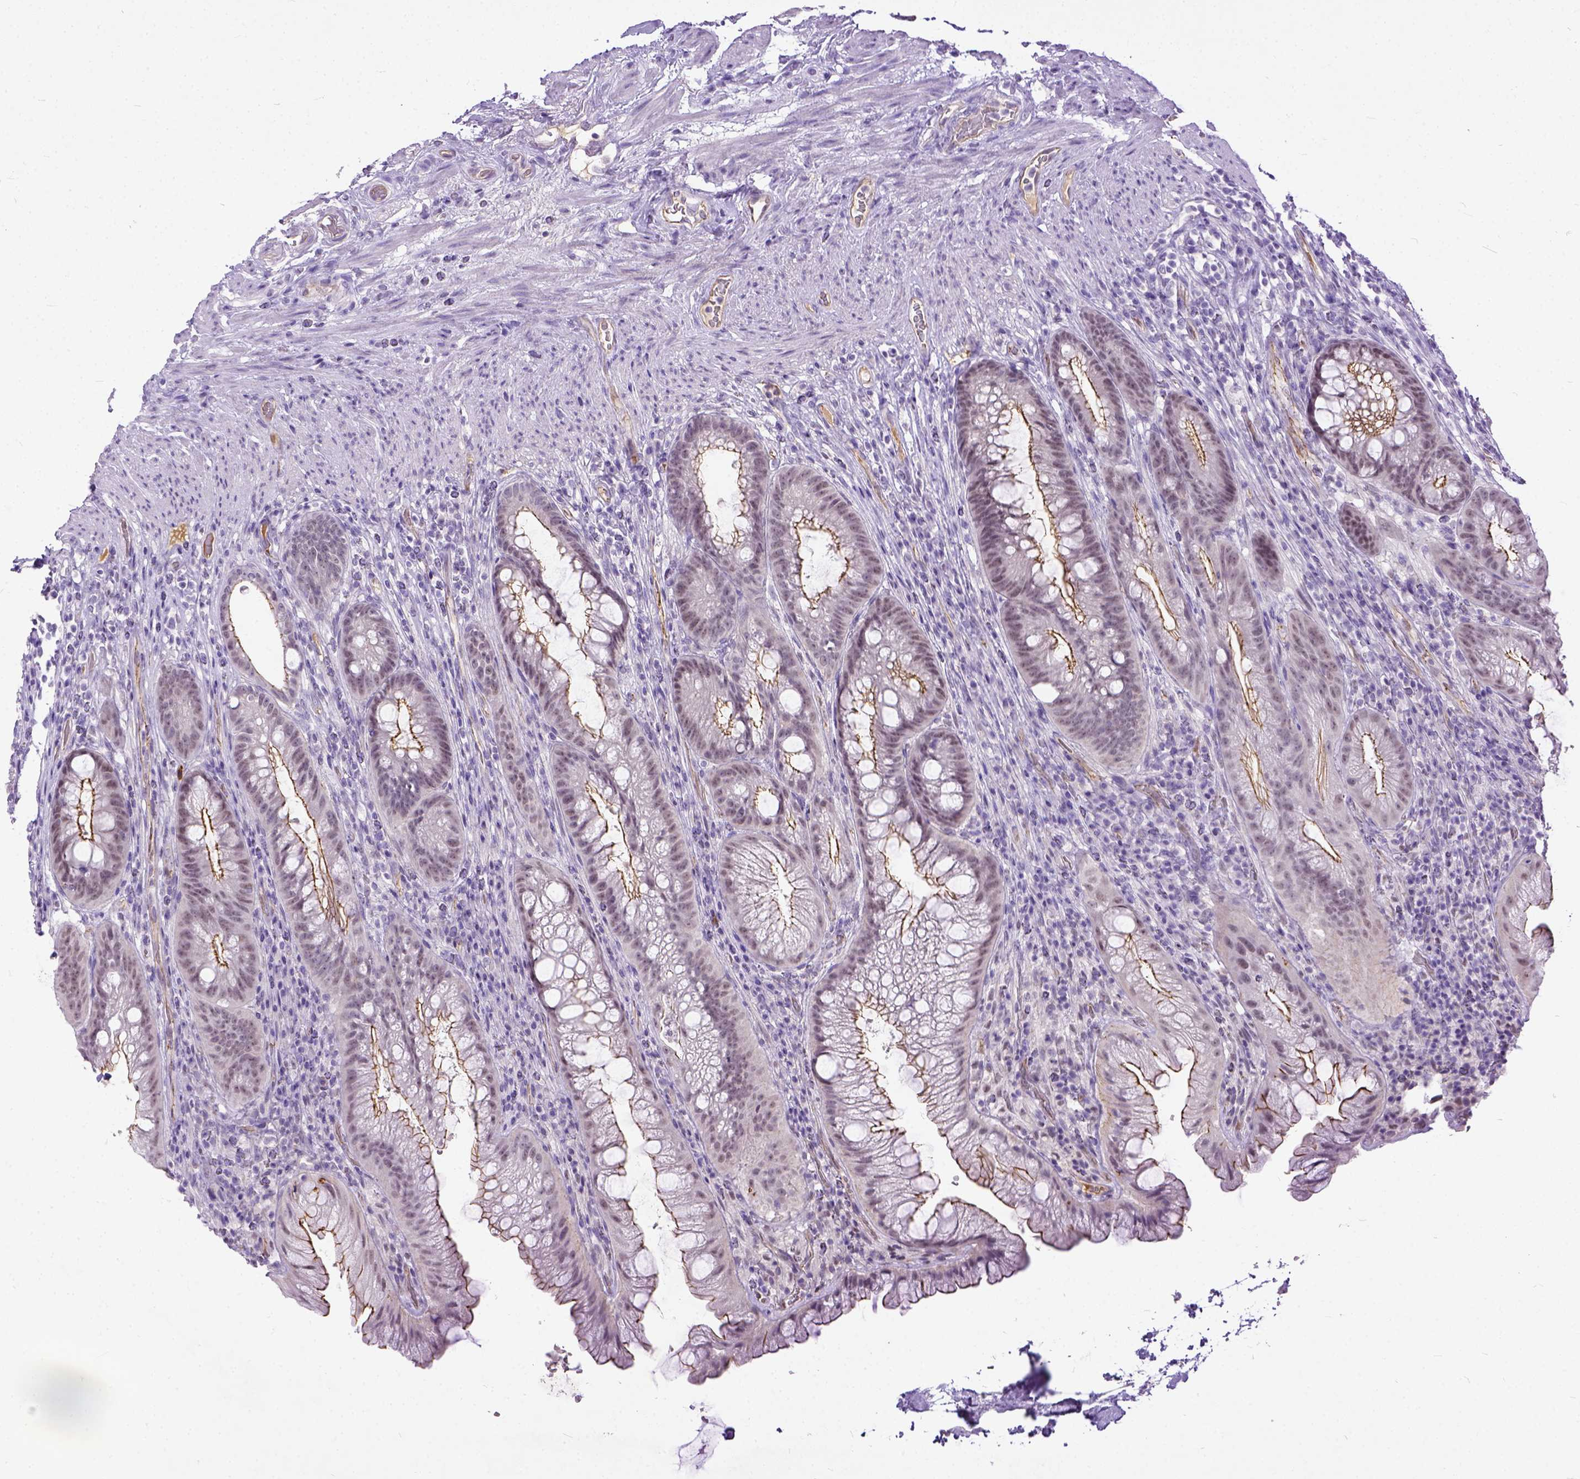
{"staining": {"intensity": "moderate", "quantity": ">75%", "location": "cytoplasmic/membranous,nuclear"}, "tissue": "rectum", "cell_type": "Glandular cells", "image_type": "normal", "snomed": [{"axis": "morphology", "description": "Normal tissue, NOS"}, {"axis": "topography", "description": "Smooth muscle"}, {"axis": "topography", "description": "Rectum"}], "caption": "This photomicrograph displays immunohistochemistry staining of normal human rectum, with medium moderate cytoplasmic/membranous,nuclear positivity in approximately >75% of glandular cells.", "gene": "ADGRF1", "patient": {"sex": "male", "age": 53}}